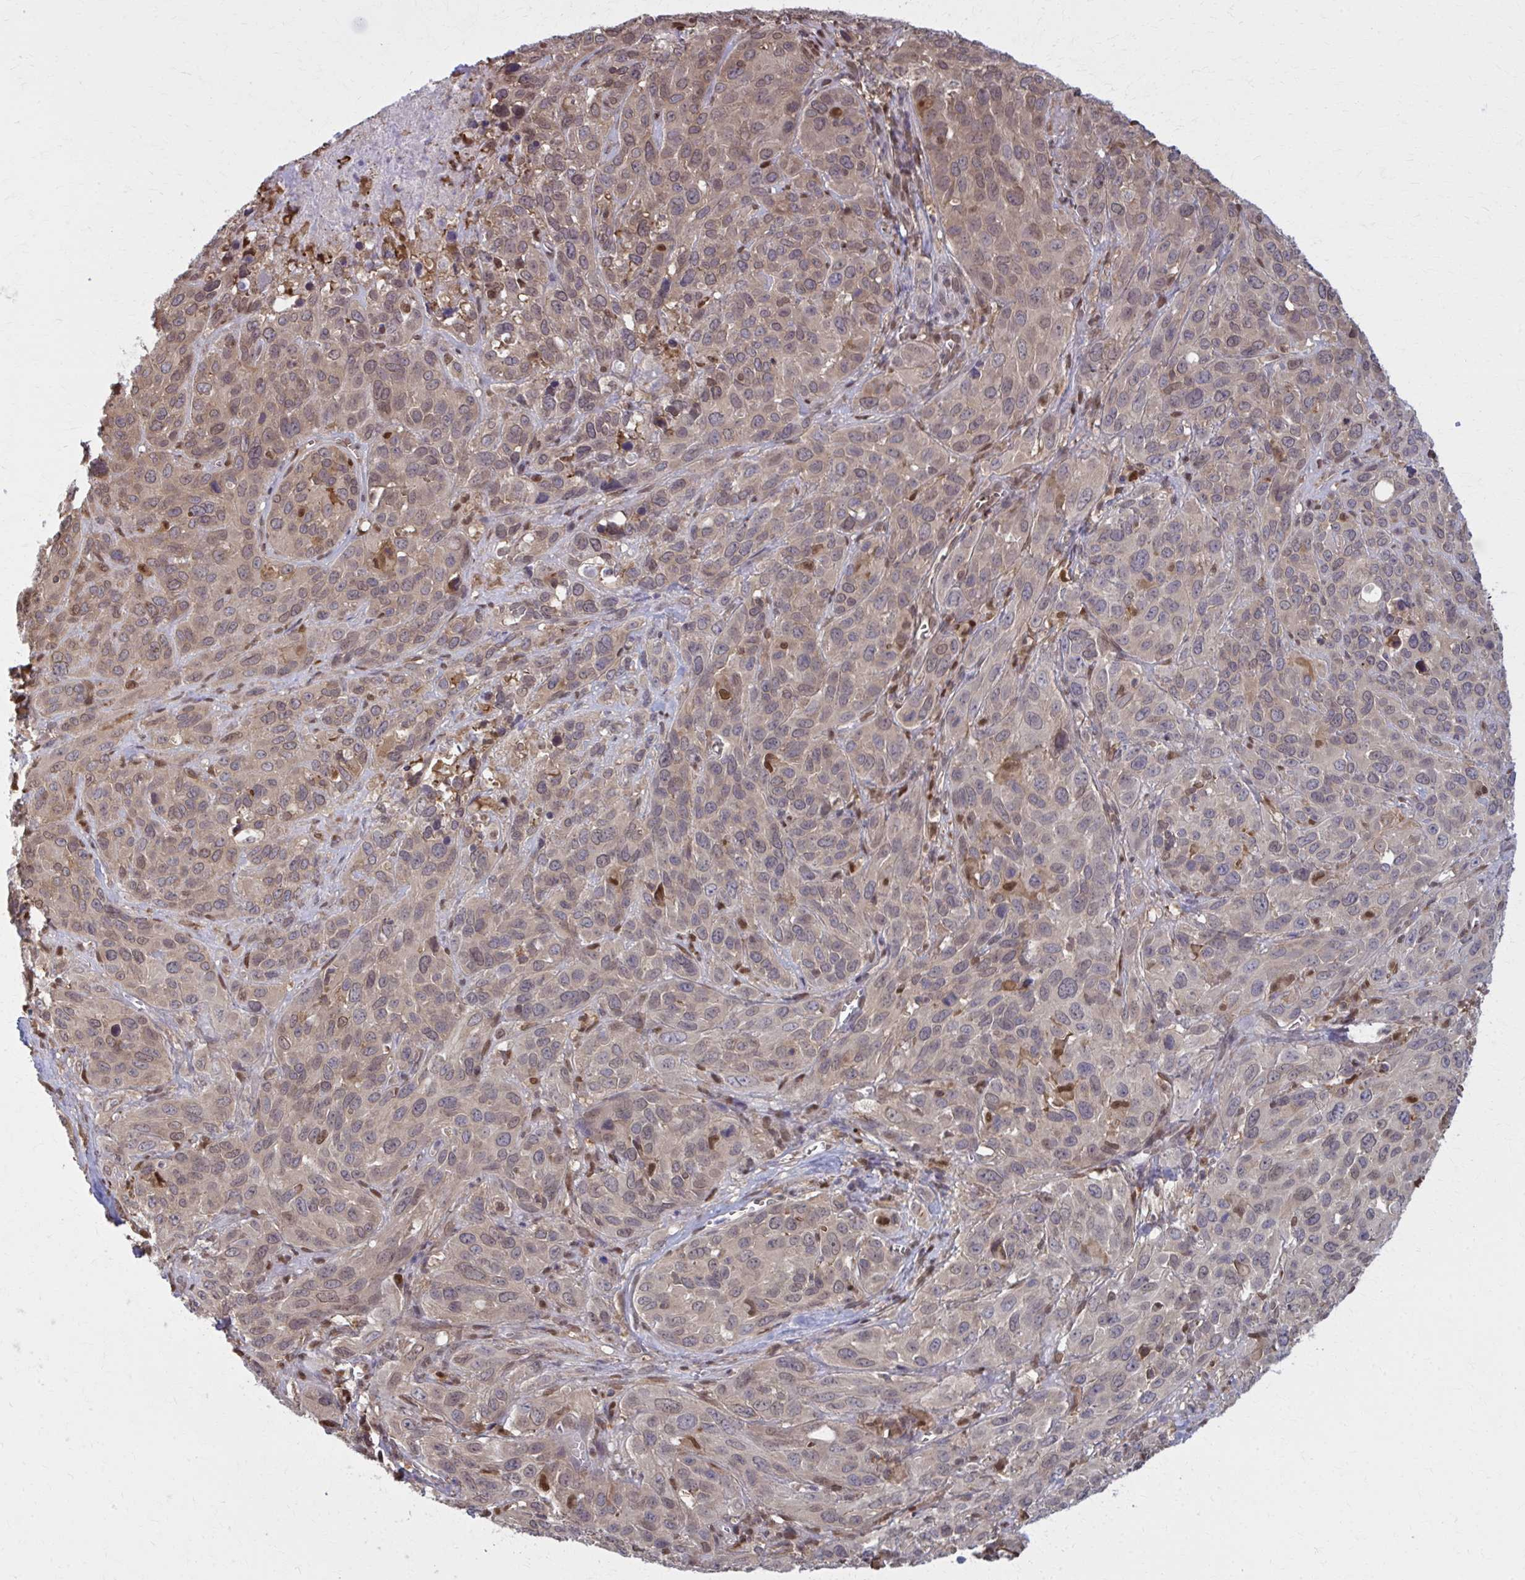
{"staining": {"intensity": "weak", "quantity": ">75%", "location": "cytoplasmic/membranous,nuclear"}, "tissue": "cervical cancer", "cell_type": "Tumor cells", "image_type": "cancer", "snomed": [{"axis": "morphology", "description": "Normal tissue, NOS"}, {"axis": "morphology", "description": "Squamous cell carcinoma, NOS"}, {"axis": "topography", "description": "Cervix"}], "caption": "IHC photomicrograph of human cervical squamous cell carcinoma stained for a protein (brown), which exhibits low levels of weak cytoplasmic/membranous and nuclear staining in about >75% of tumor cells.", "gene": "MDH1", "patient": {"sex": "female", "age": 51}}